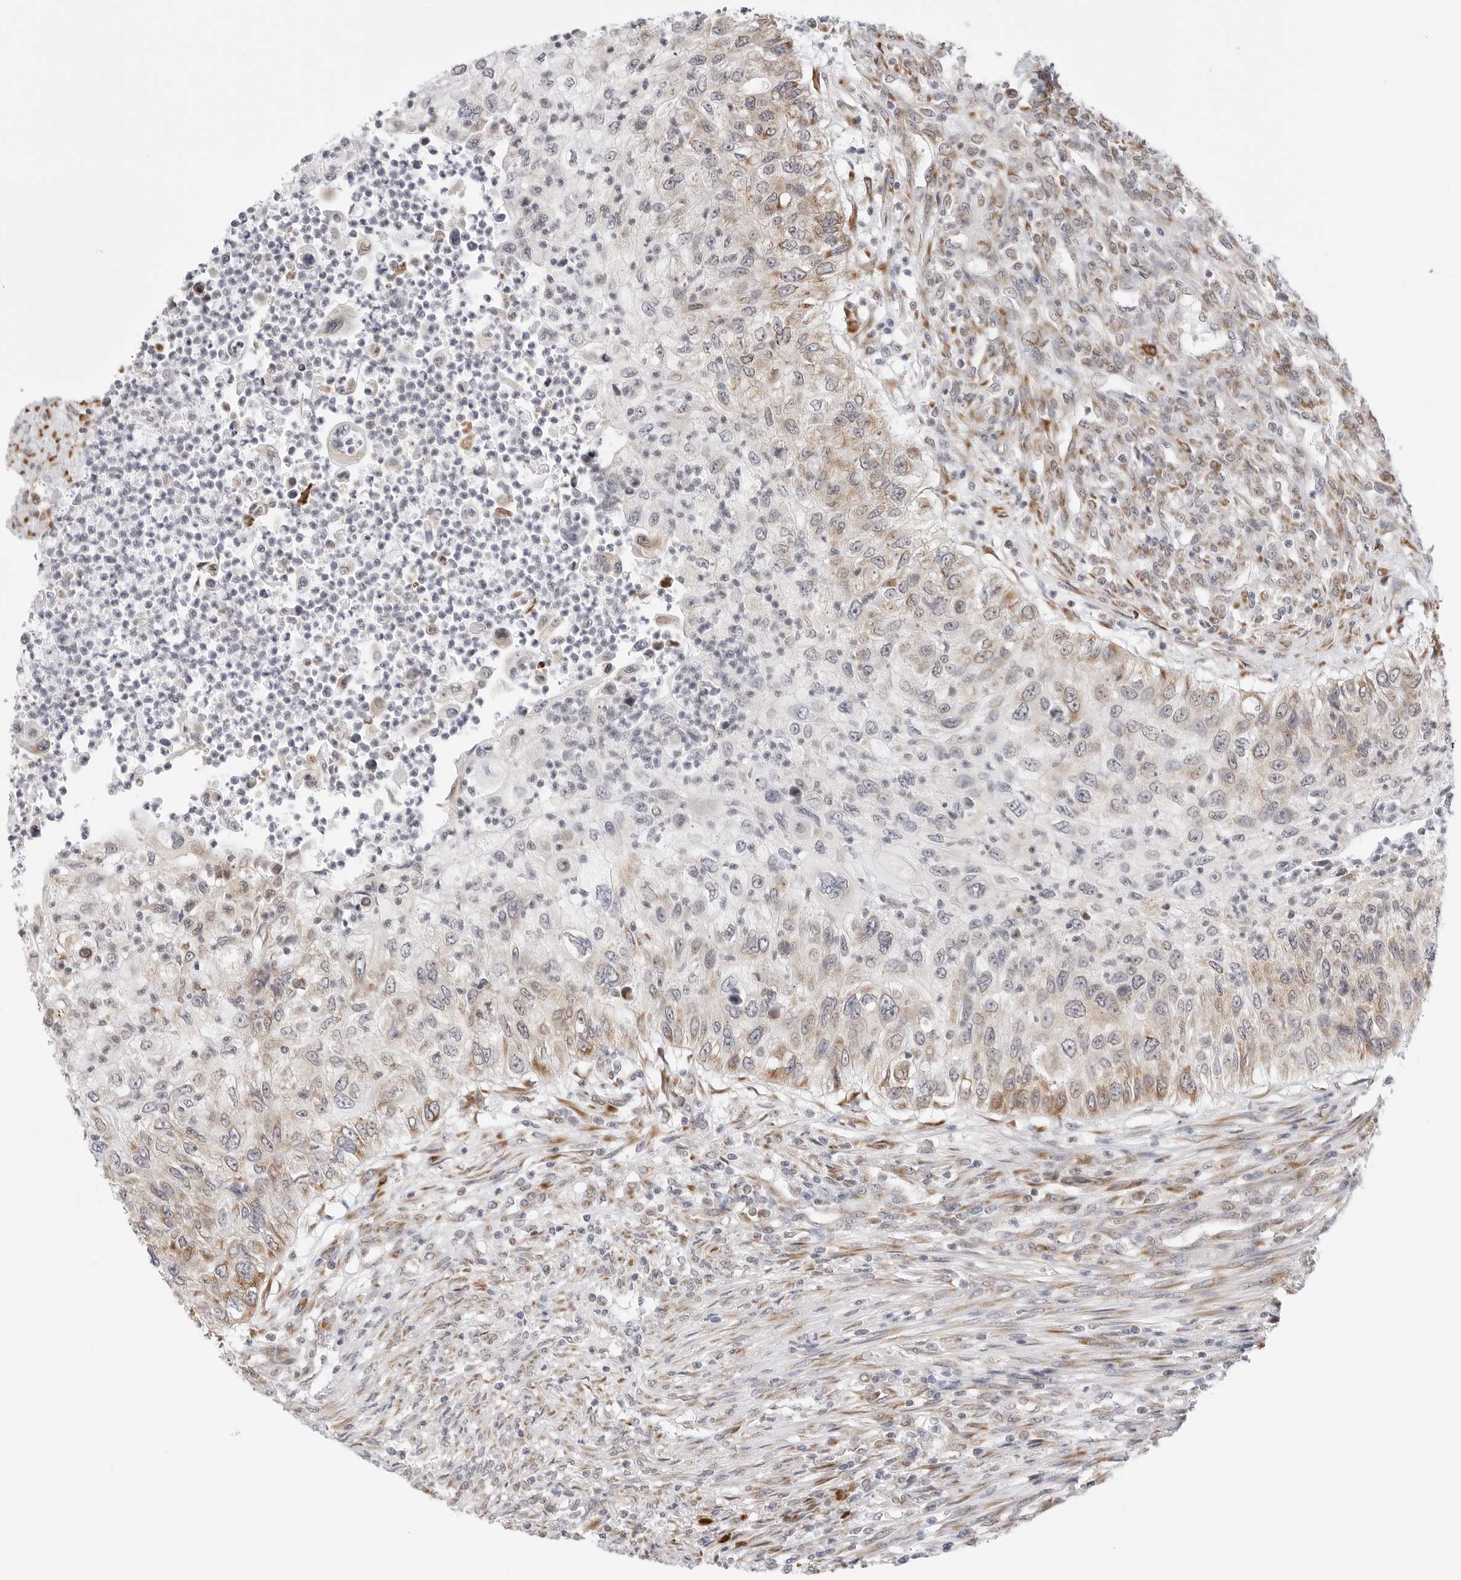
{"staining": {"intensity": "moderate", "quantity": "<25%", "location": "cytoplasmic/membranous"}, "tissue": "urothelial cancer", "cell_type": "Tumor cells", "image_type": "cancer", "snomed": [{"axis": "morphology", "description": "Urothelial carcinoma, High grade"}, {"axis": "topography", "description": "Urinary bladder"}], "caption": "High-grade urothelial carcinoma was stained to show a protein in brown. There is low levels of moderate cytoplasmic/membranous positivity in approximately <25% of tumor cells. (DAB (3,3'-diaminobenzidine) = brown stain, brightfield microscopy at high magnification).", "gene": "RPN1", "patient": {"sex": "female", "age": 60}}